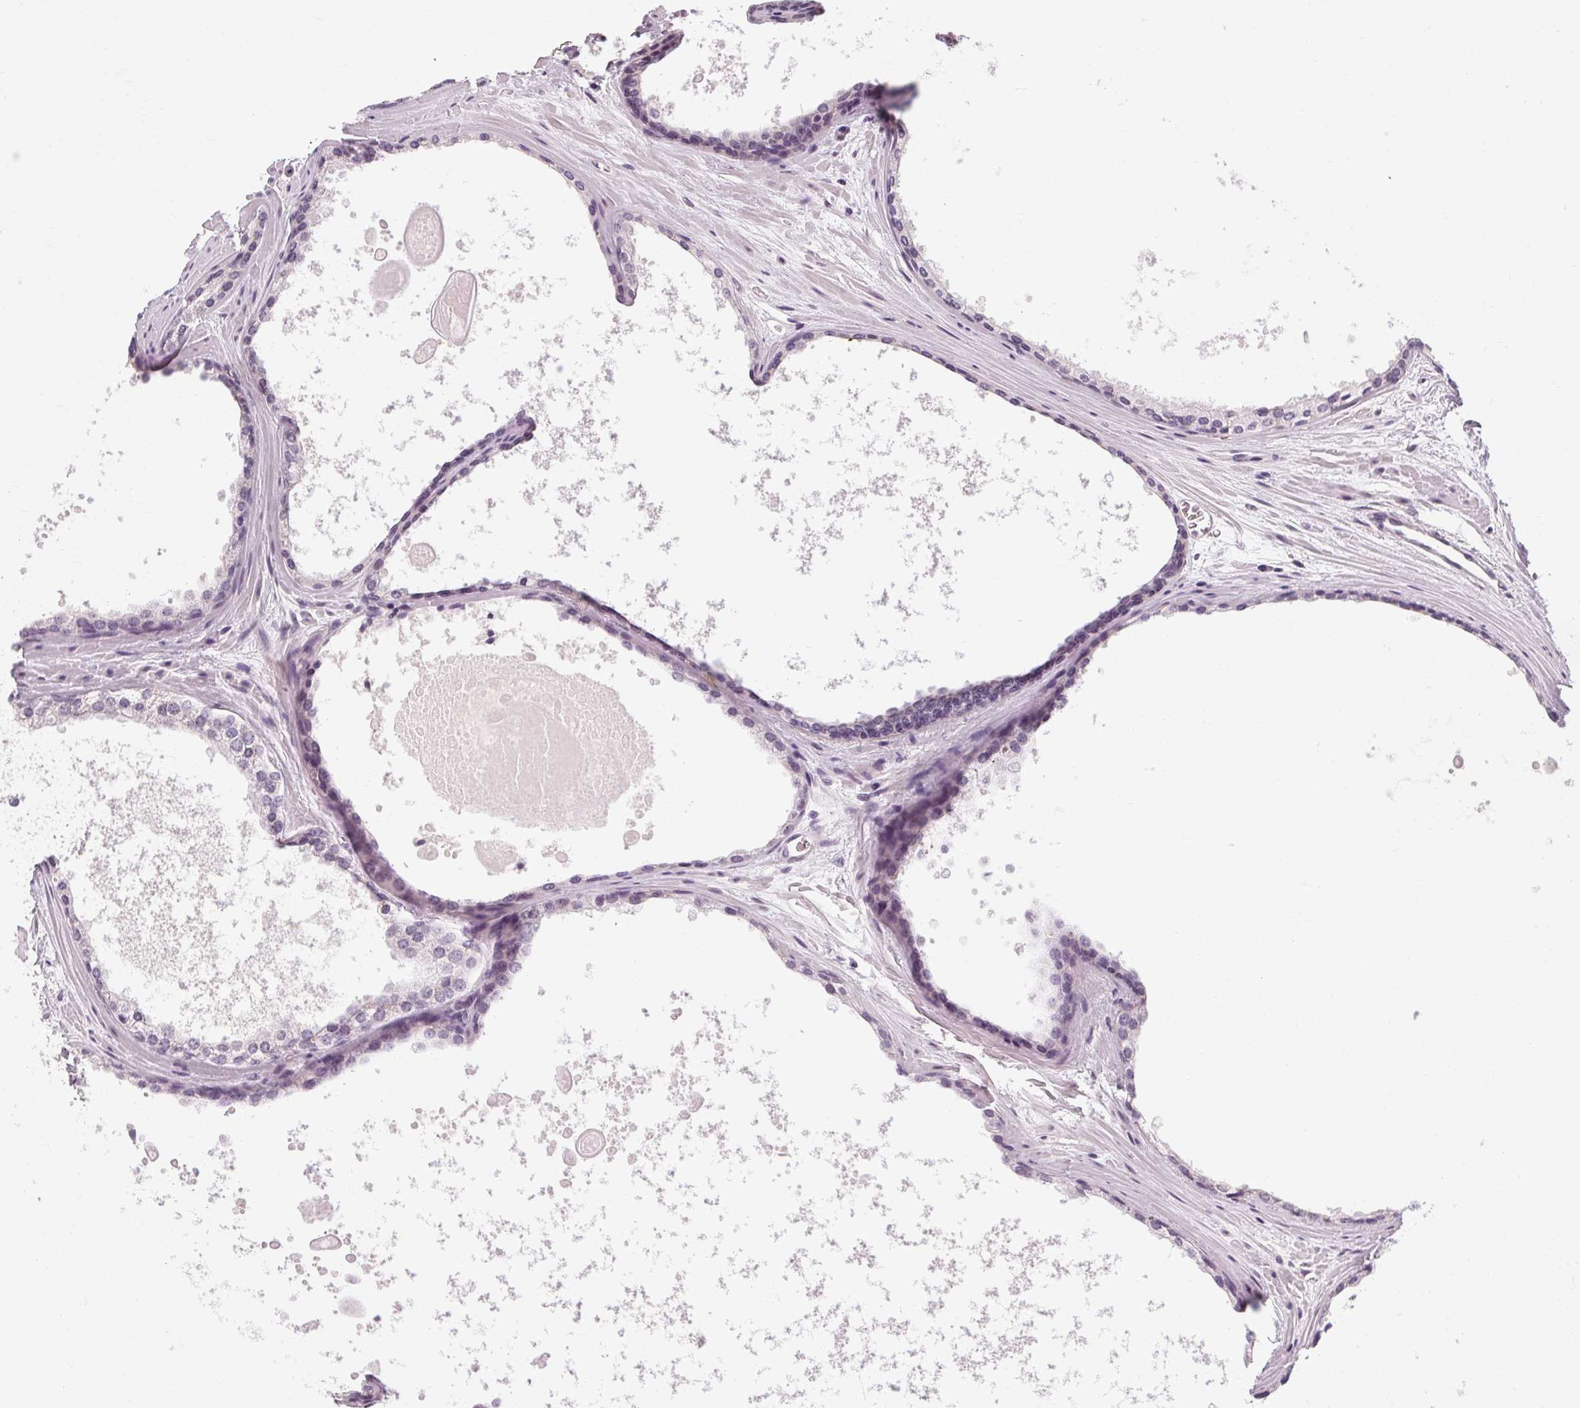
{"staining": {"intensity": "negative", "quantity": "none", "location": "none"}, "tissue": "prostate cancer", "cell_type": "Tumor cells", "image_type": "cancer", "snomed": [{"axis": "morphology", "description": "Adenocarcinoma, Low grade"}, {"axis": "topography", "description": "Prostate"}], "caption": "Prostate cancer stained for a protein using immunohistochemistry displays no expression tumor cells.", "gene": "KLHL40", "patient": {"sex": "male", "age": 56}}